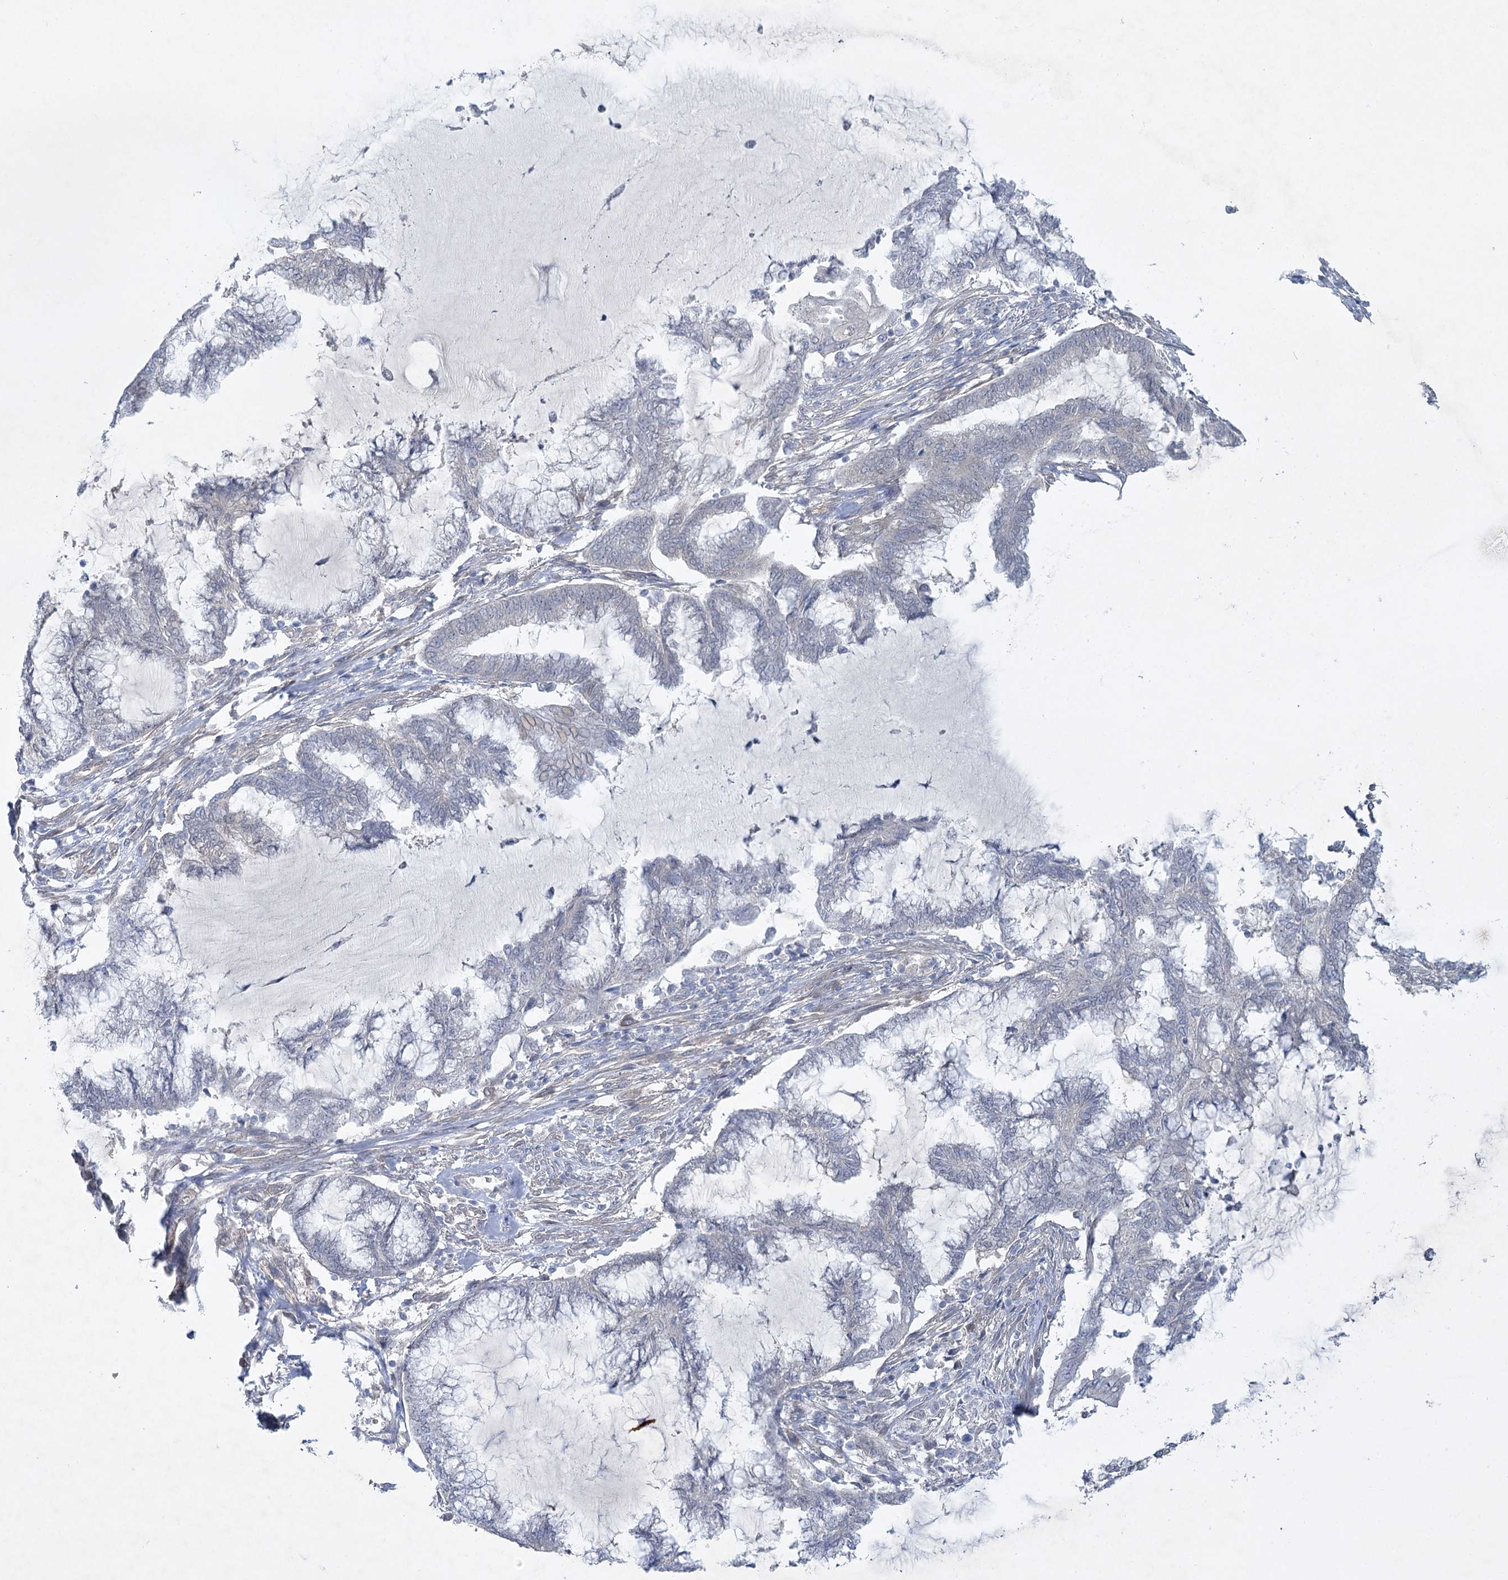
{"staining": {"intensity": "negative", "quantity": "none", "location": "none"}, "tissue": "endometrial cancer", "cell_type": "Tumor cells", "image_type": "cancer", "snomed": [{"axis": "morphology", "description": "Adenocarcinoma, NOS"}, {"axis": "topography", "description": "Endometrium"}], "caption": "Human endometrial adenocarcinoma stained for a protein using immunohistochemistry shows no staining in tumor cells.", "gene": "AAMDC", "patient": {"sex": "female", "age": 86}}